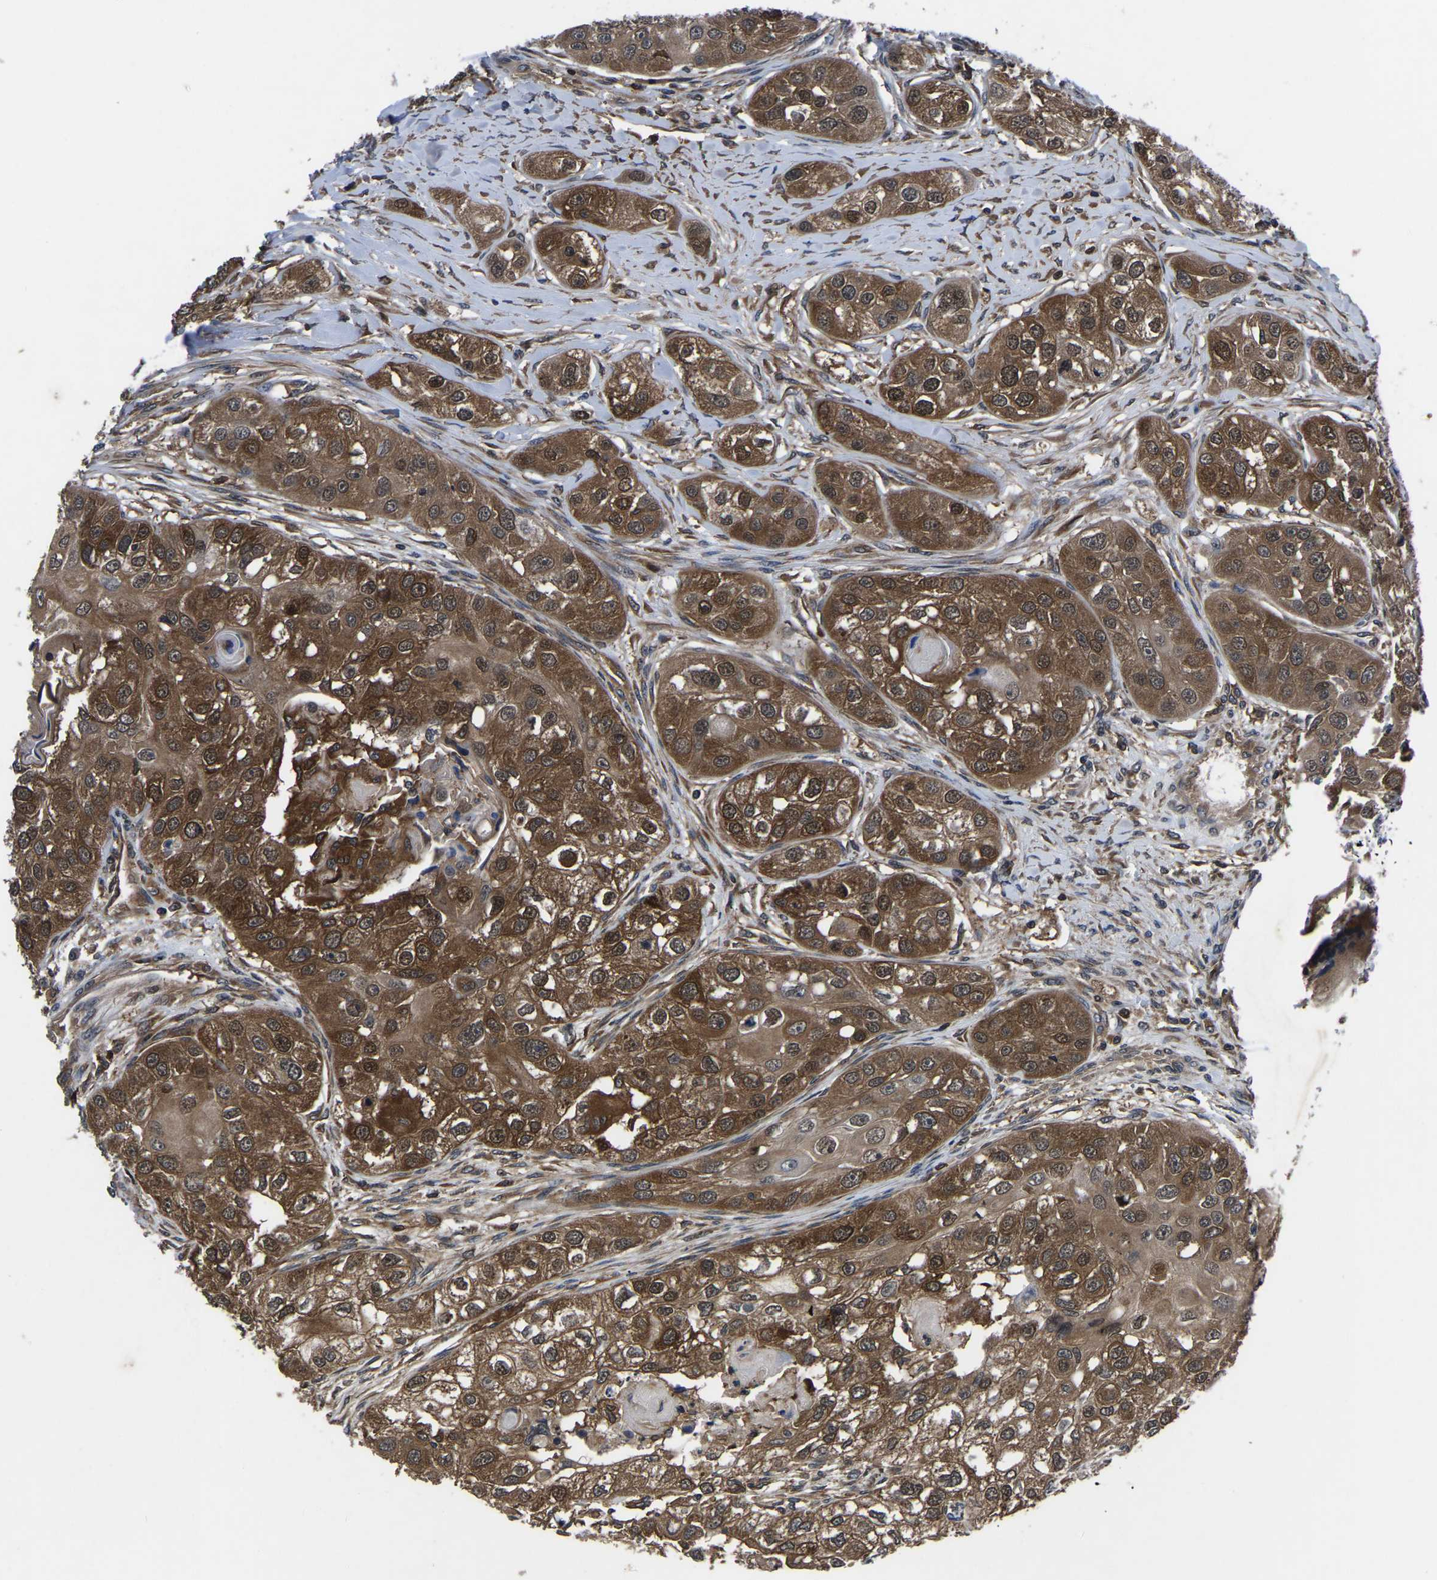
{"staining": {"intensity": "moderate", "quantity": ">75%", "location": "cytoplasmic/membranous"}, "tissue": "head and neck cancer", "cell_type": "Tumor cells", "image_type": "cancer", "snomed": [{"axis": "morphology", "description": "Normal tissue, NOS"}, {"axis": "morphology", "description": "Squamous cell carcinoma, NOS"}, {"axis": "topography", "description": "Skeletal muscle"}, {"axis": "topography", "description": "Head-Neck"}], "caption": "This histopathology image exhibits immunohistochemistry staining of human head and neck cancer (squamous cell carcinoma), with medium moderate cytoplasmic/membranous positivity in about >75% of tumor cells.", "gene": "FGD5", "patient": {"sex": "male", "age": 51}}